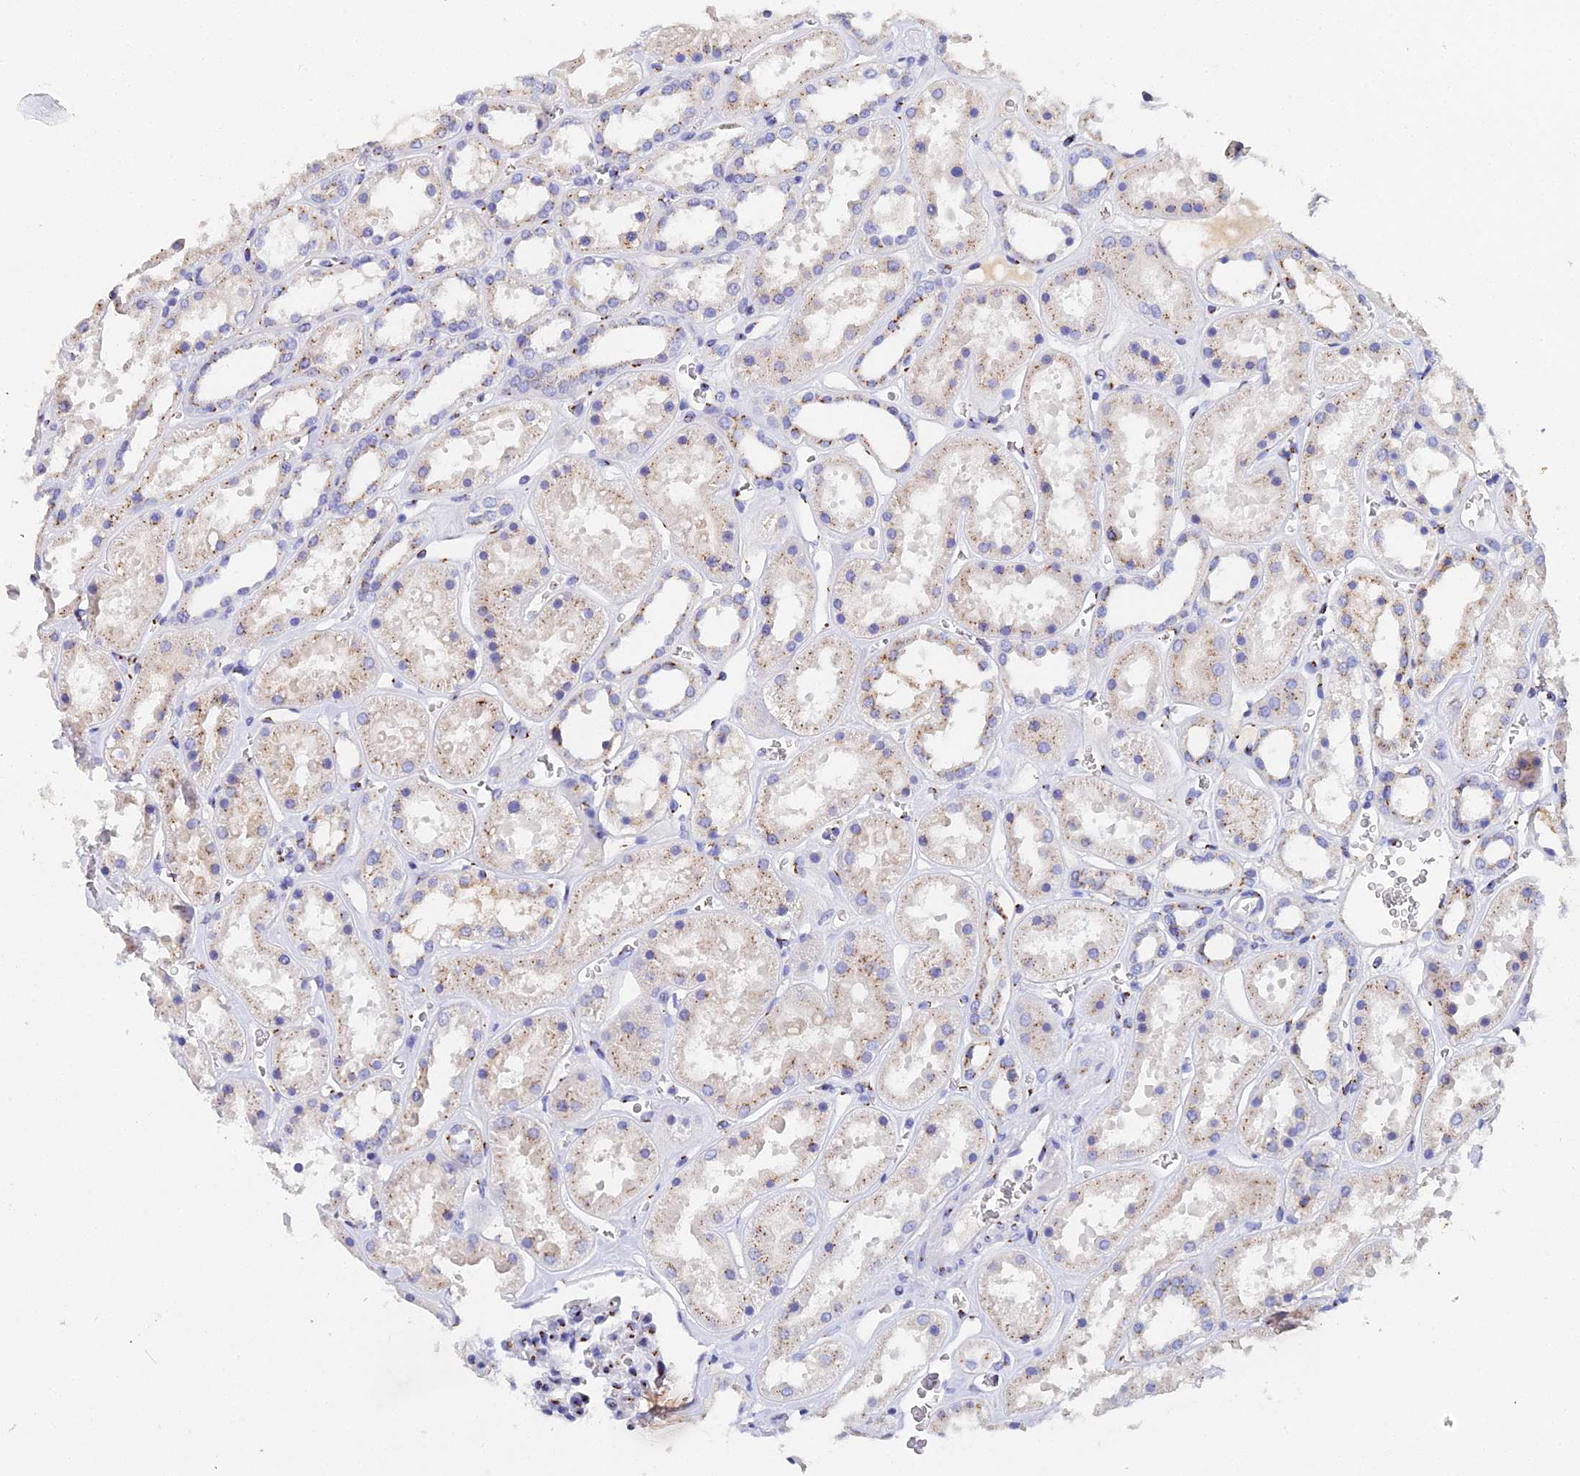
{"staining": {"intensity": "moderate", "quantity": "25%-75%", "location": "cytoplasmic/membranous"}, "tissue": "kidney", "cell_type": "Cells in glomeruli", "image_type": "normal", "snomed": [{"axis": "morphology", "description": "Normal tissue, NOS"}, {"axis": "topography", "description": "Kidney"}], "caption": "Human kidney stained with a brown dye exhibits moderate cytoplasmic/membranous positive staining in about 25%-75% of cells in glomeruli.", "gene": "ENSG00000268674", "patient": {"sex": "female", "age": 41}}